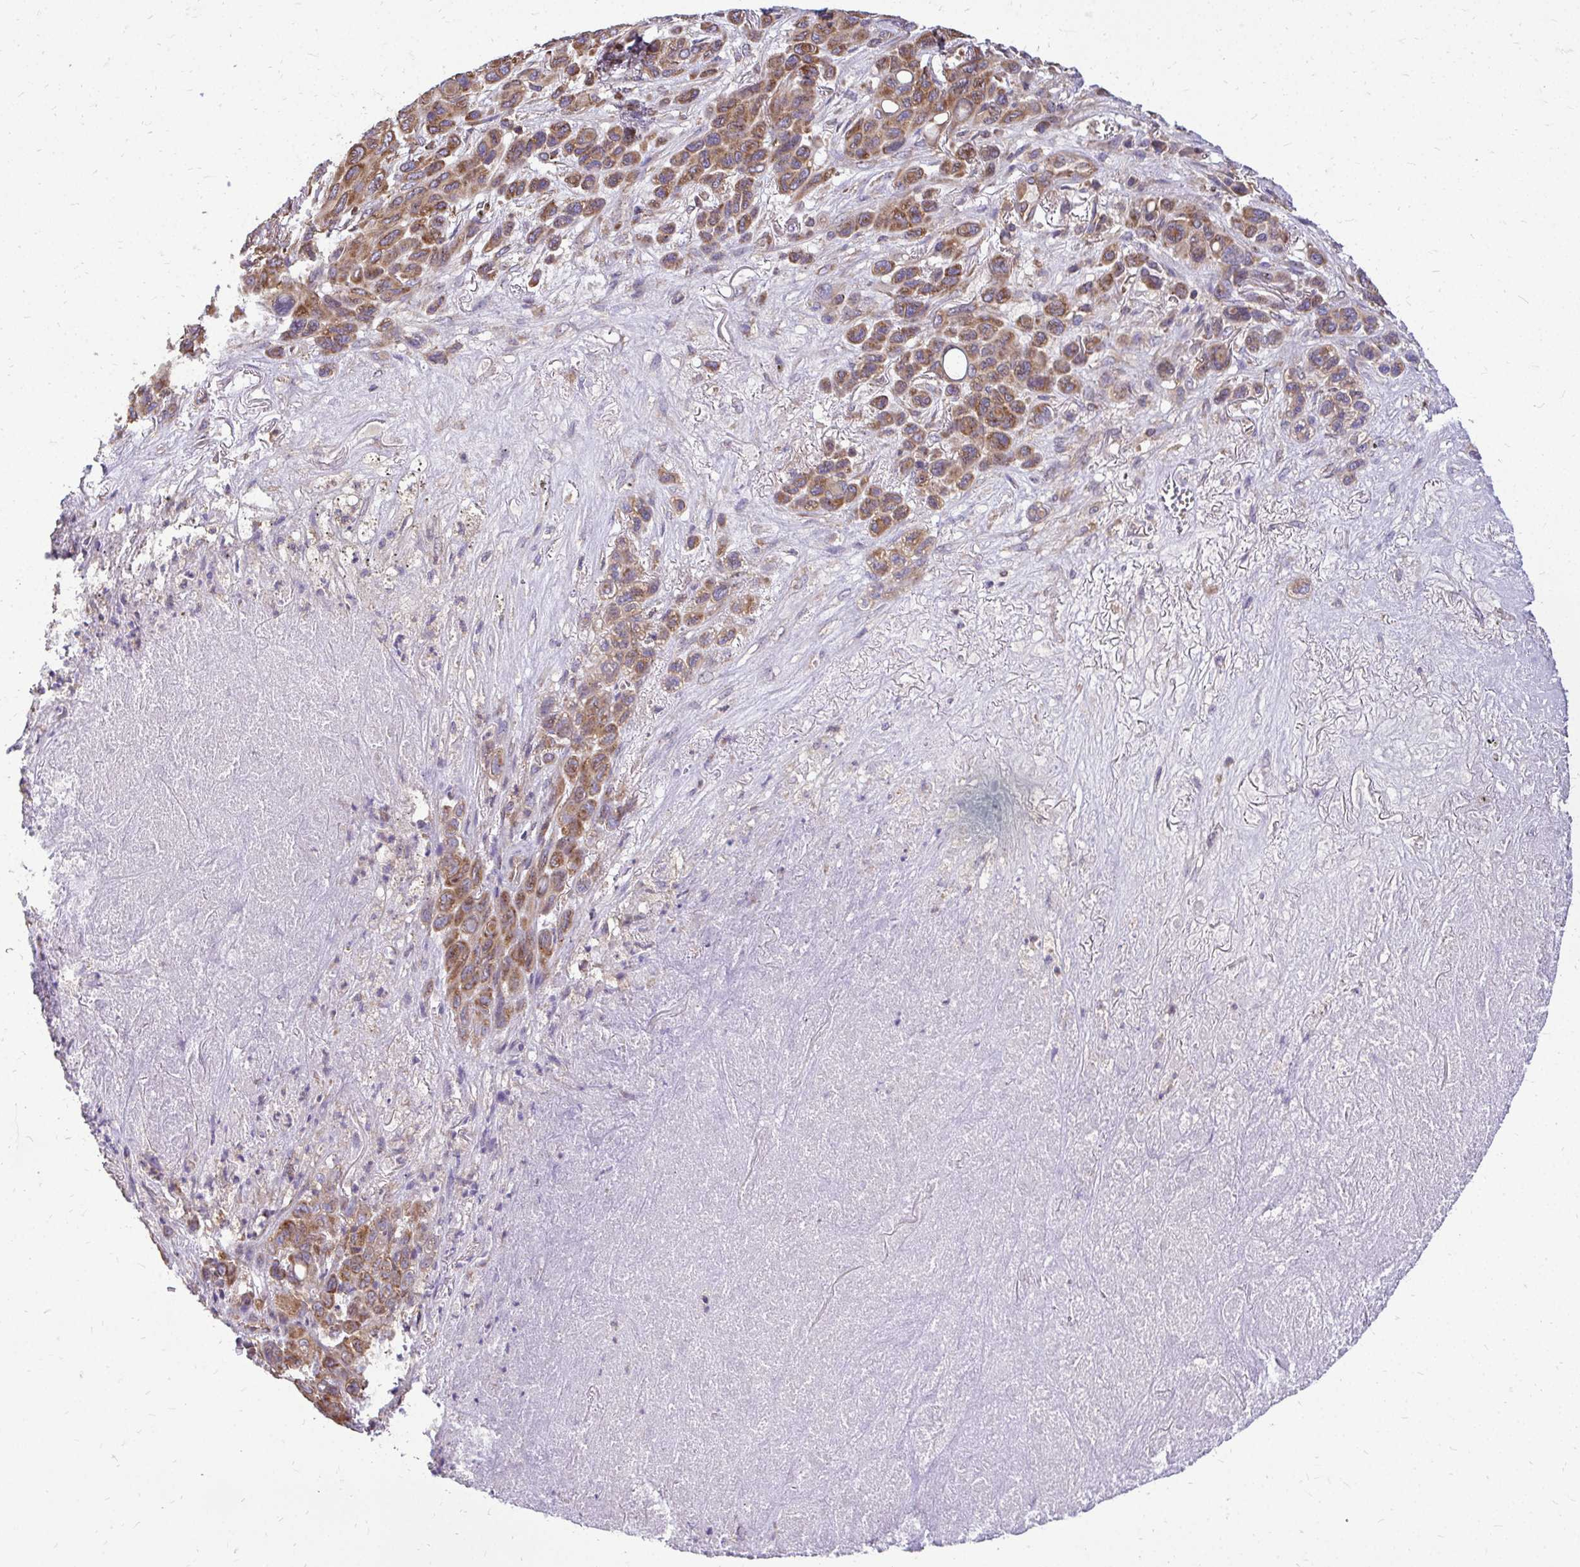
{"staining": {"intensity": "strong", "quantity": ">75%", "location": "cytoplasmic/membranous"}, "tissue": "melanoma", "cell_type": "Tumor cells", "image_type": "cancer", "snomed": [{"axis": "morphology", "description": "Malignant melanoma, Metastatic site"}, {"axis": "topography", "description": "Lung"}], "caption": "Tumor cells demonstrate strong cytoplasmic/membranous staining in approximately >75% of cells in melanoma. The protein is stained brown, and the nuclei are stained in blue (DAB IHC with brightfield microscopy, high magnification).", "gene": "FMR1", "patient": {"sex": "male", "age": 48}}